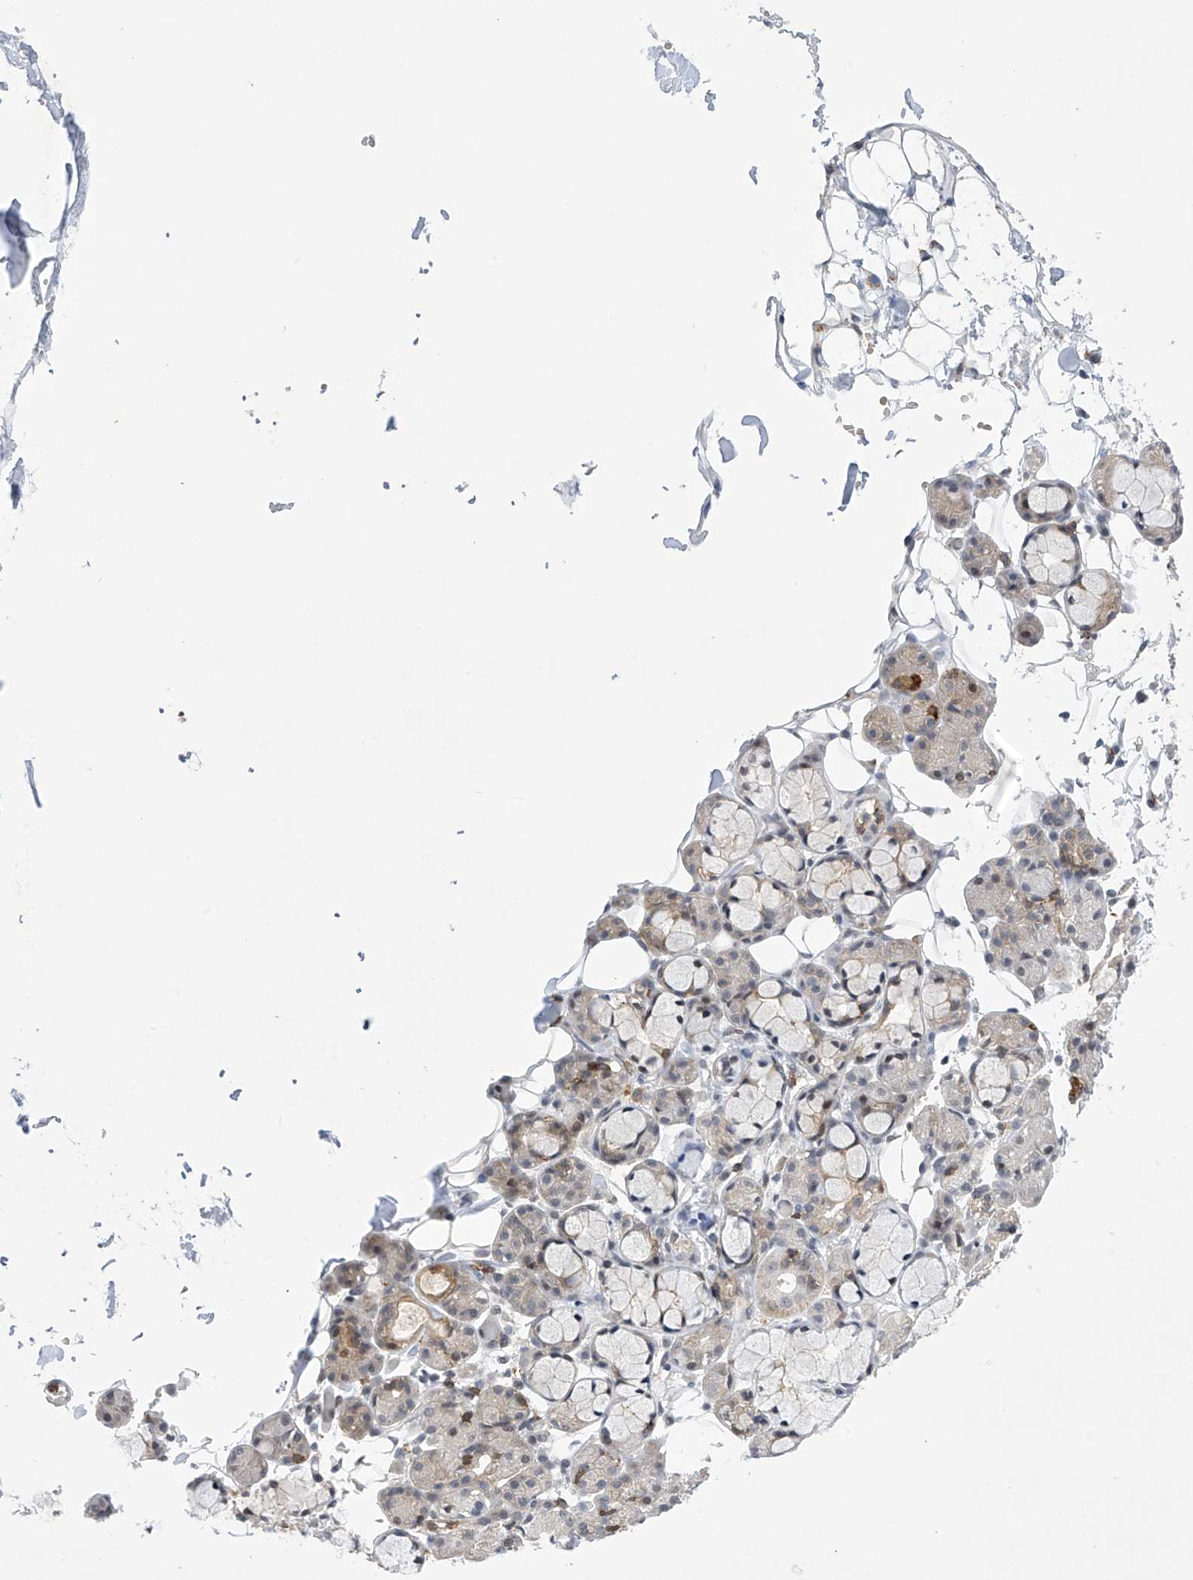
{"staining": {"intensity": "weak", "quantity": "<25%", "location": "nuclear"}, "tissue": "salivary gland", "cell_type": "Glandular cells", "image_type": "normal", "snomed": [{"axis": "morphology", "description": "Normal tissue, NOS"}, {"axis": "topography", "description": "Salivary gland"}], "caption": "Immunohistochemistry image of normal salivary gland stained for a protein (brown), which reveals no expression in glandular cells.", "gene": "MSL3", "patient": {"sex": "male", "age": 63}}